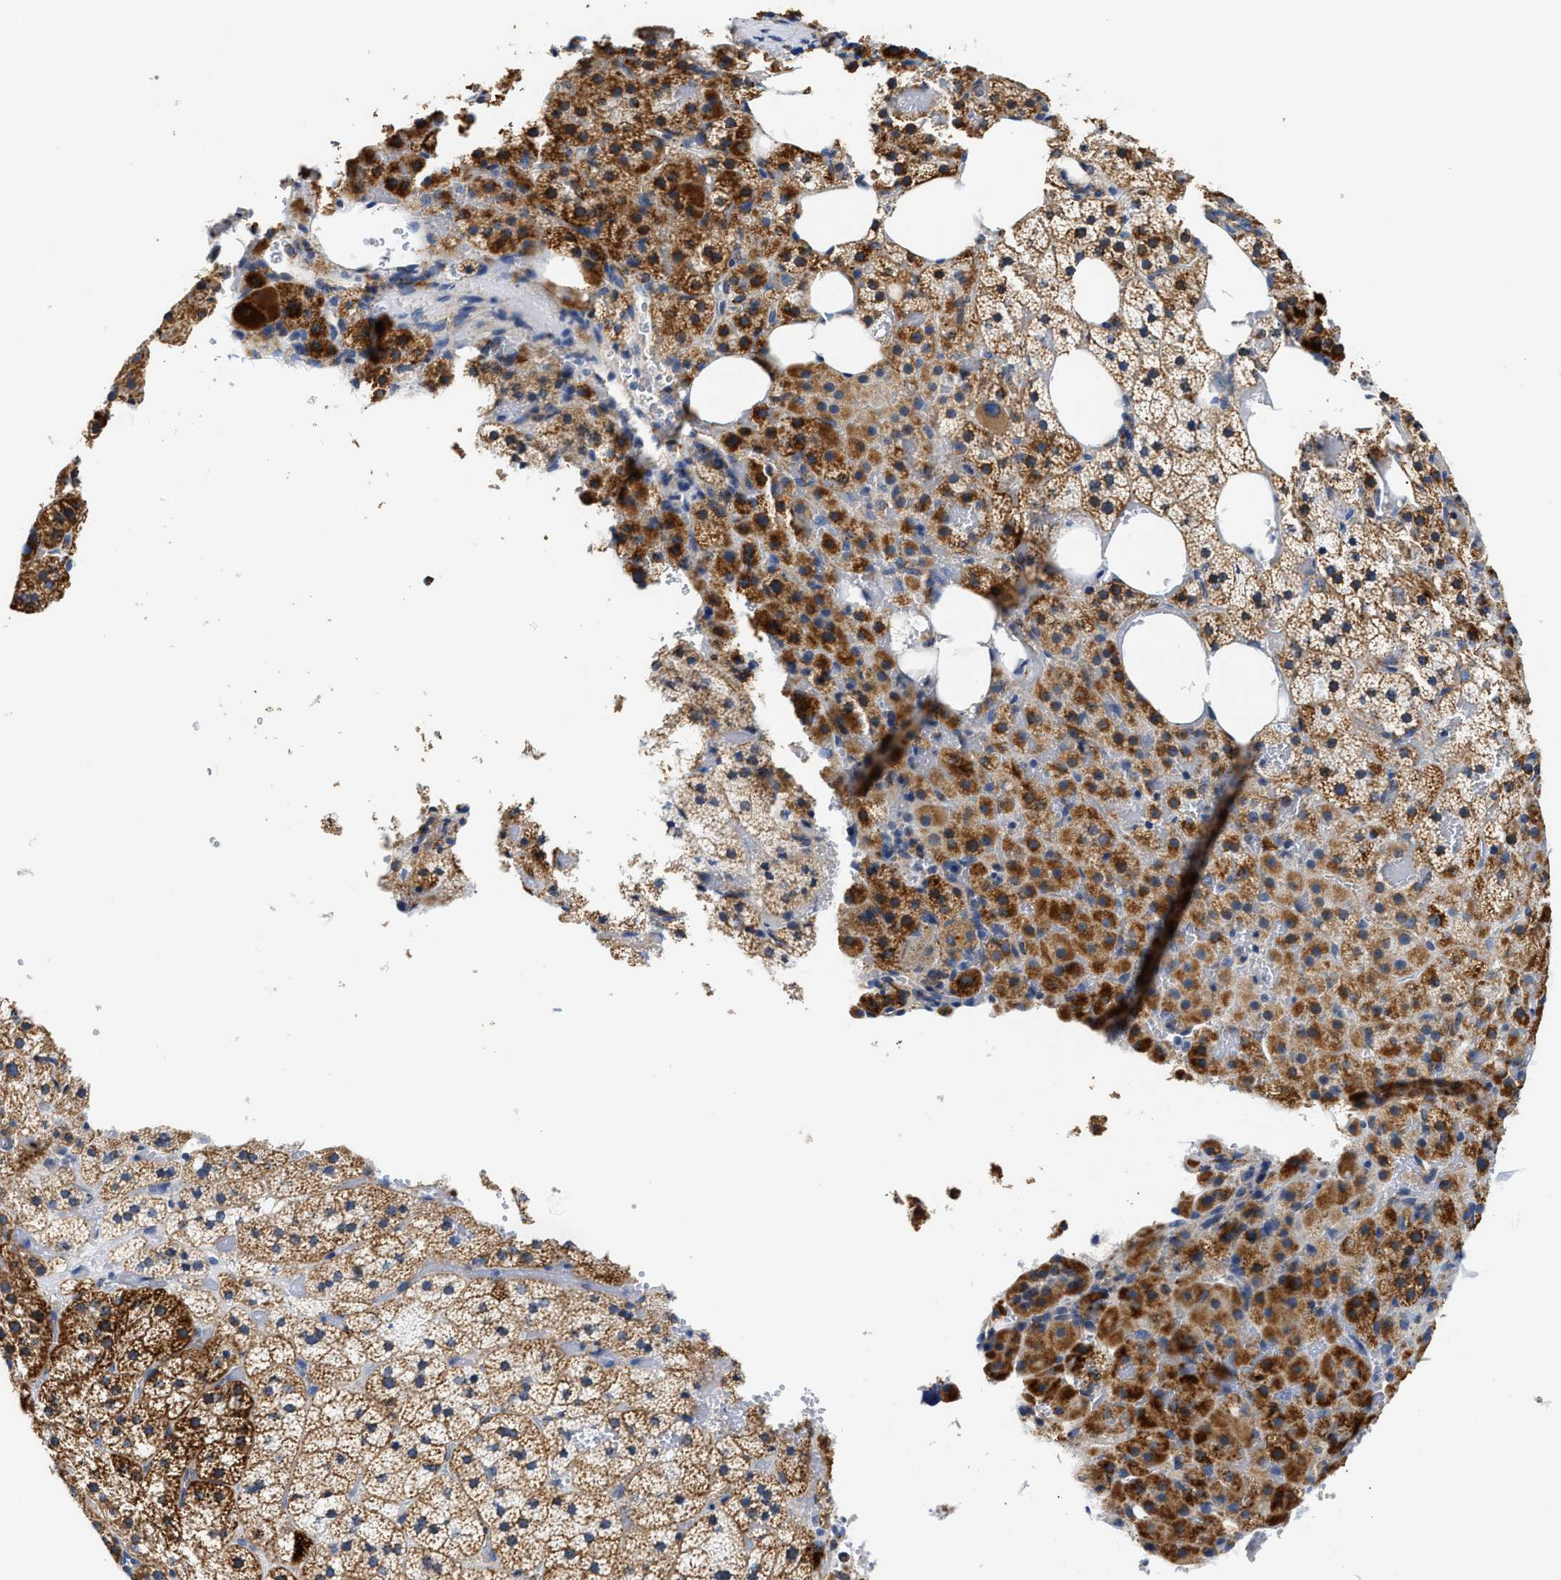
{"staining": {"intensity": "strong", "quantity": "25%-75%", "location": "cytoplasmic/membranous"}, "tissue": "adrenal gland", "cell_type": "Glandular cells", "image_type": "normal", "snomed": [{"axis": "morphology", "description": "Normal tissue, NOS"}, {"axis": "topography", "description": "Adrenal gland"}], "caption": "Approximately 25%-75% of glandular cells in unremarkable adrenal gland display strong cytoplasmic/membranous protein positivity as visualized by brown immunohistochemical staining.", "gene": "ACADVL", "patient": {"sex": "female", "age": 59}}